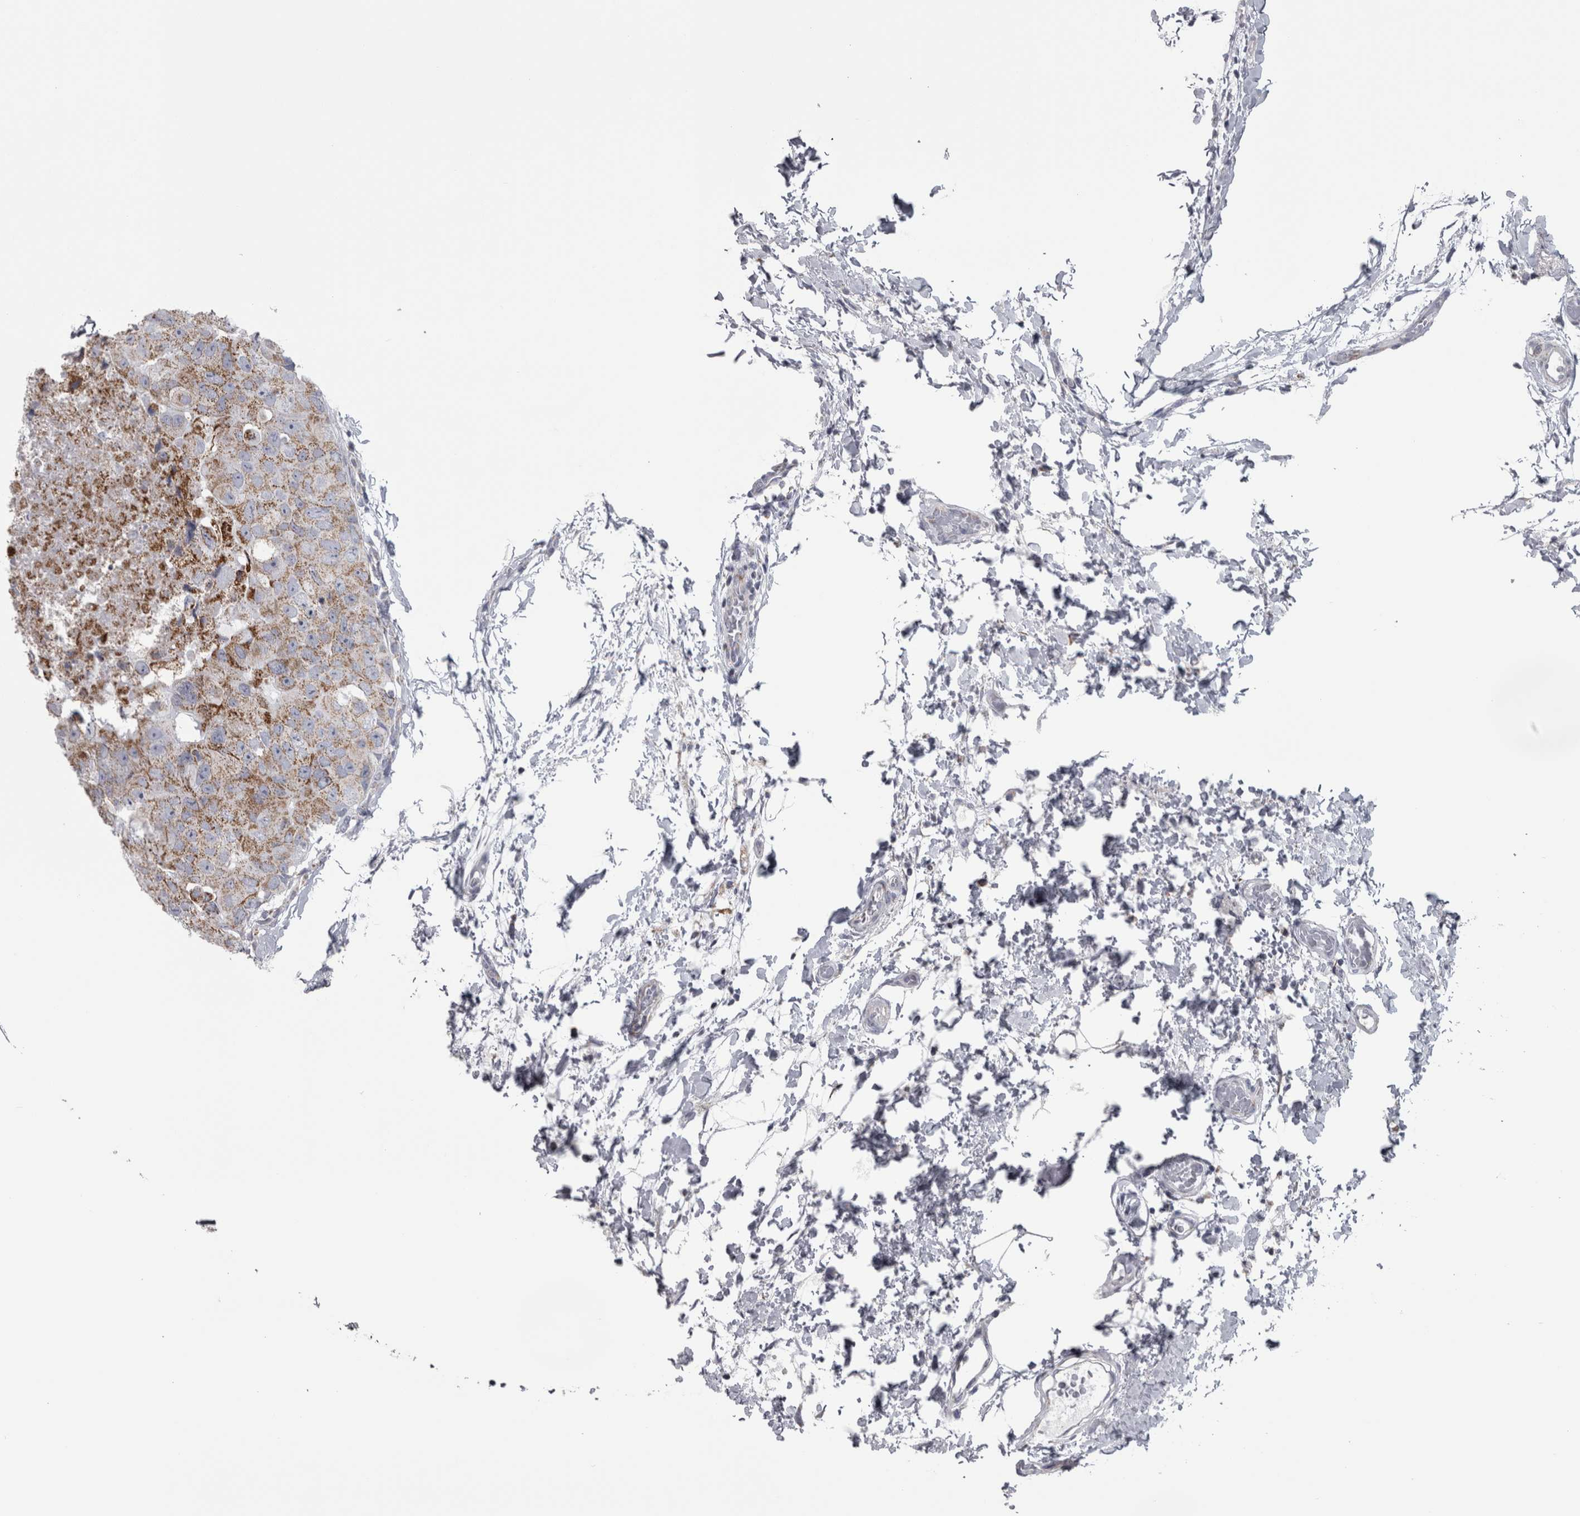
{"staining": {"intensity": "weak", "quantity": ">75%", "location": "cytoplasmic/membranous"}, "tissue": "breast cancer", "cell_type": "Tumor cells", "image_type": "cancer", "snomed": [{"axis": "morphology", "description": "Duct carcinoma"}, {"axis": "topography", "description": "Breast"}], "caption": "This is an image of immunohistochemistry staining of breast cancer, which shows weak expression in the cytoplasmic/membranous of tumor cells.", "gene": "DBT", "patient": {"sex": "female", "age": 62}}